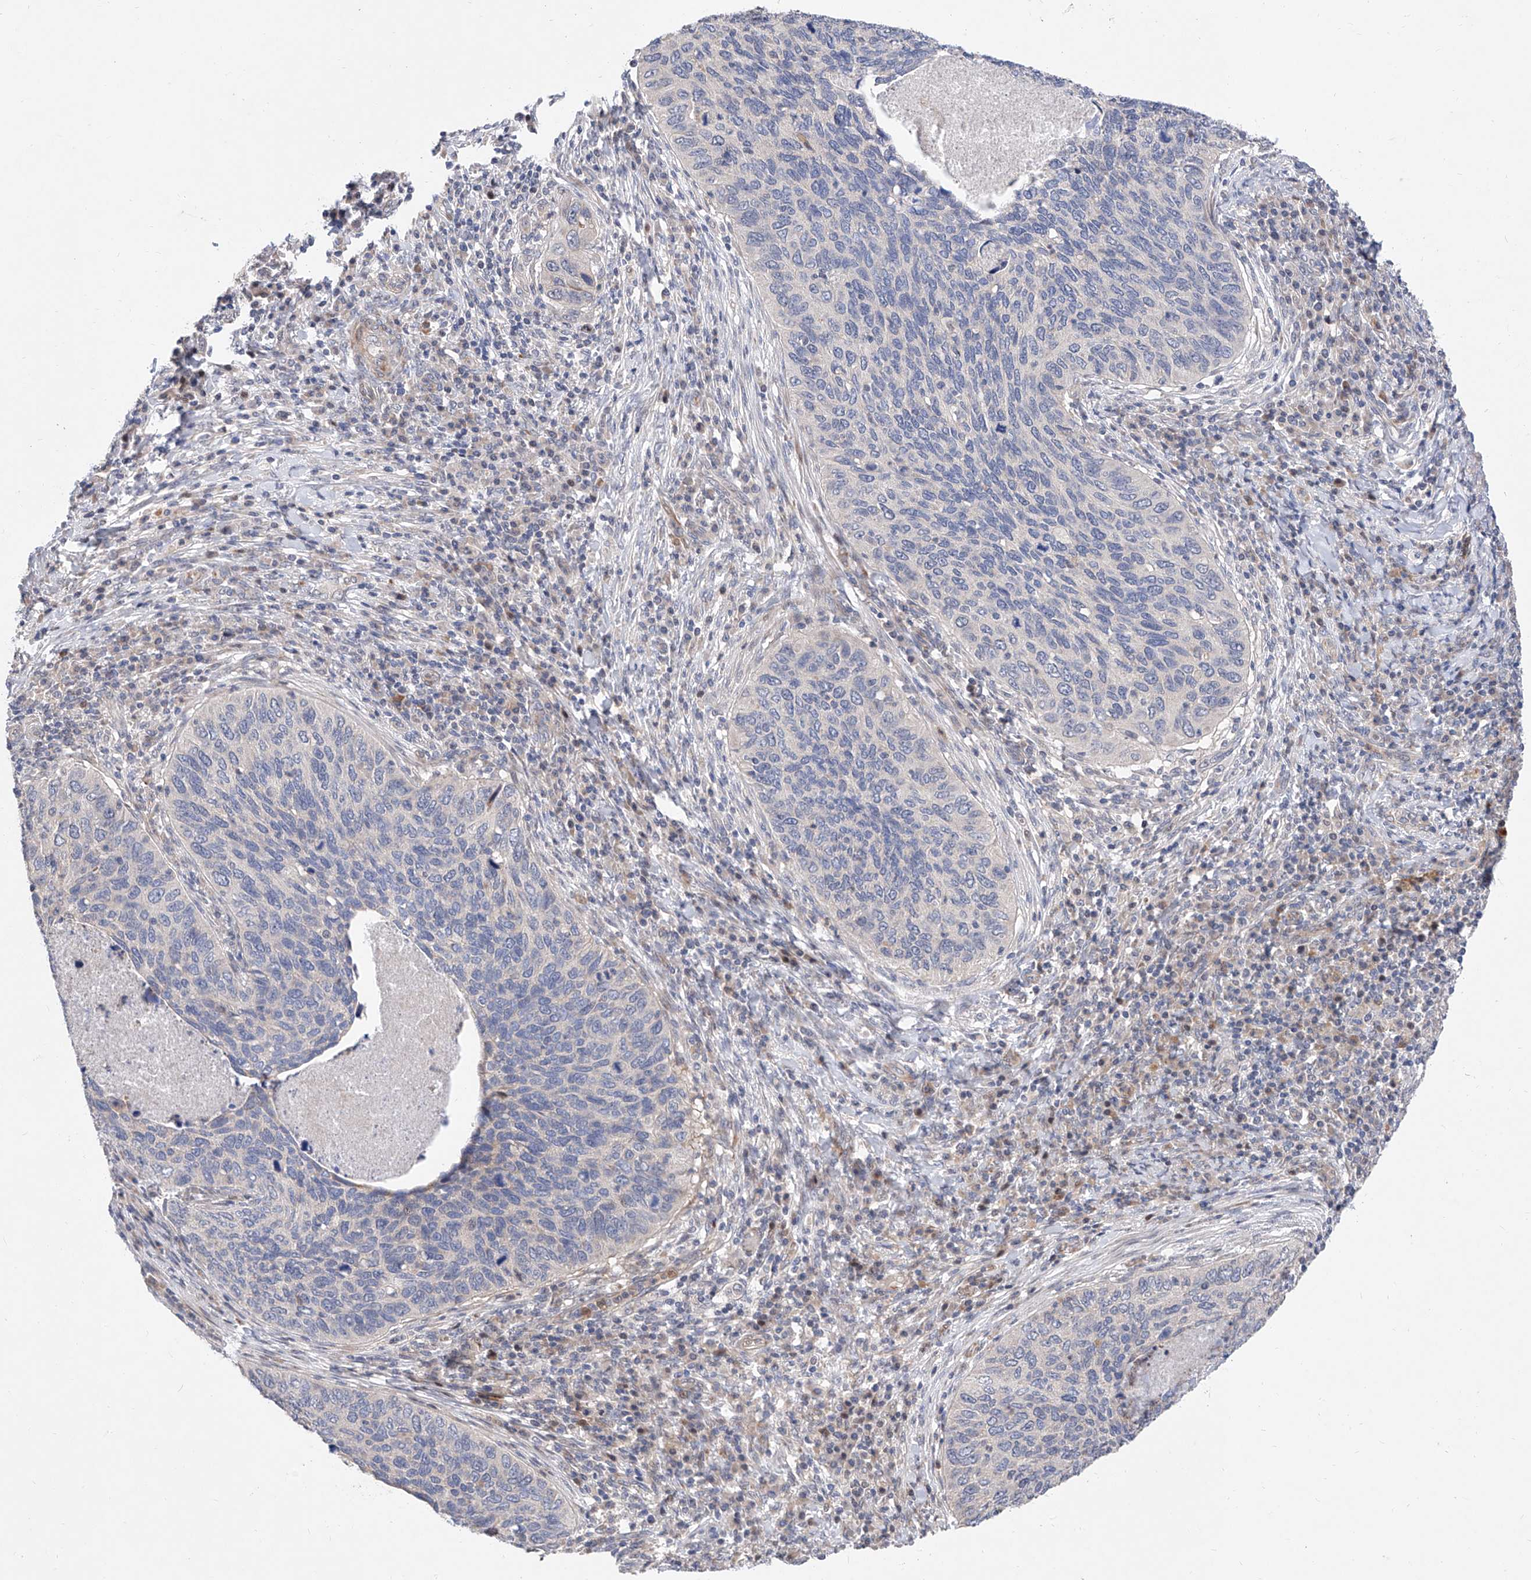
{"staining": {"intensity": "negative", "quantity": "none", "location": "none"}, "tissue": "cervical cancer", "cell_type": "Tumor cells", "image_type": "cancer", "snomed": [{"axis": "morphology", "description": "Squamous cell carcinoma, NOS"}, {"axis": "topography", "description": "Cervix"}], "caption": "Cervical cancer was stained to show a protein in brown. There is no significant staining in tumor cells.", "gene": "FUCA2", "patient": {"sex": "female", "age": 38}}